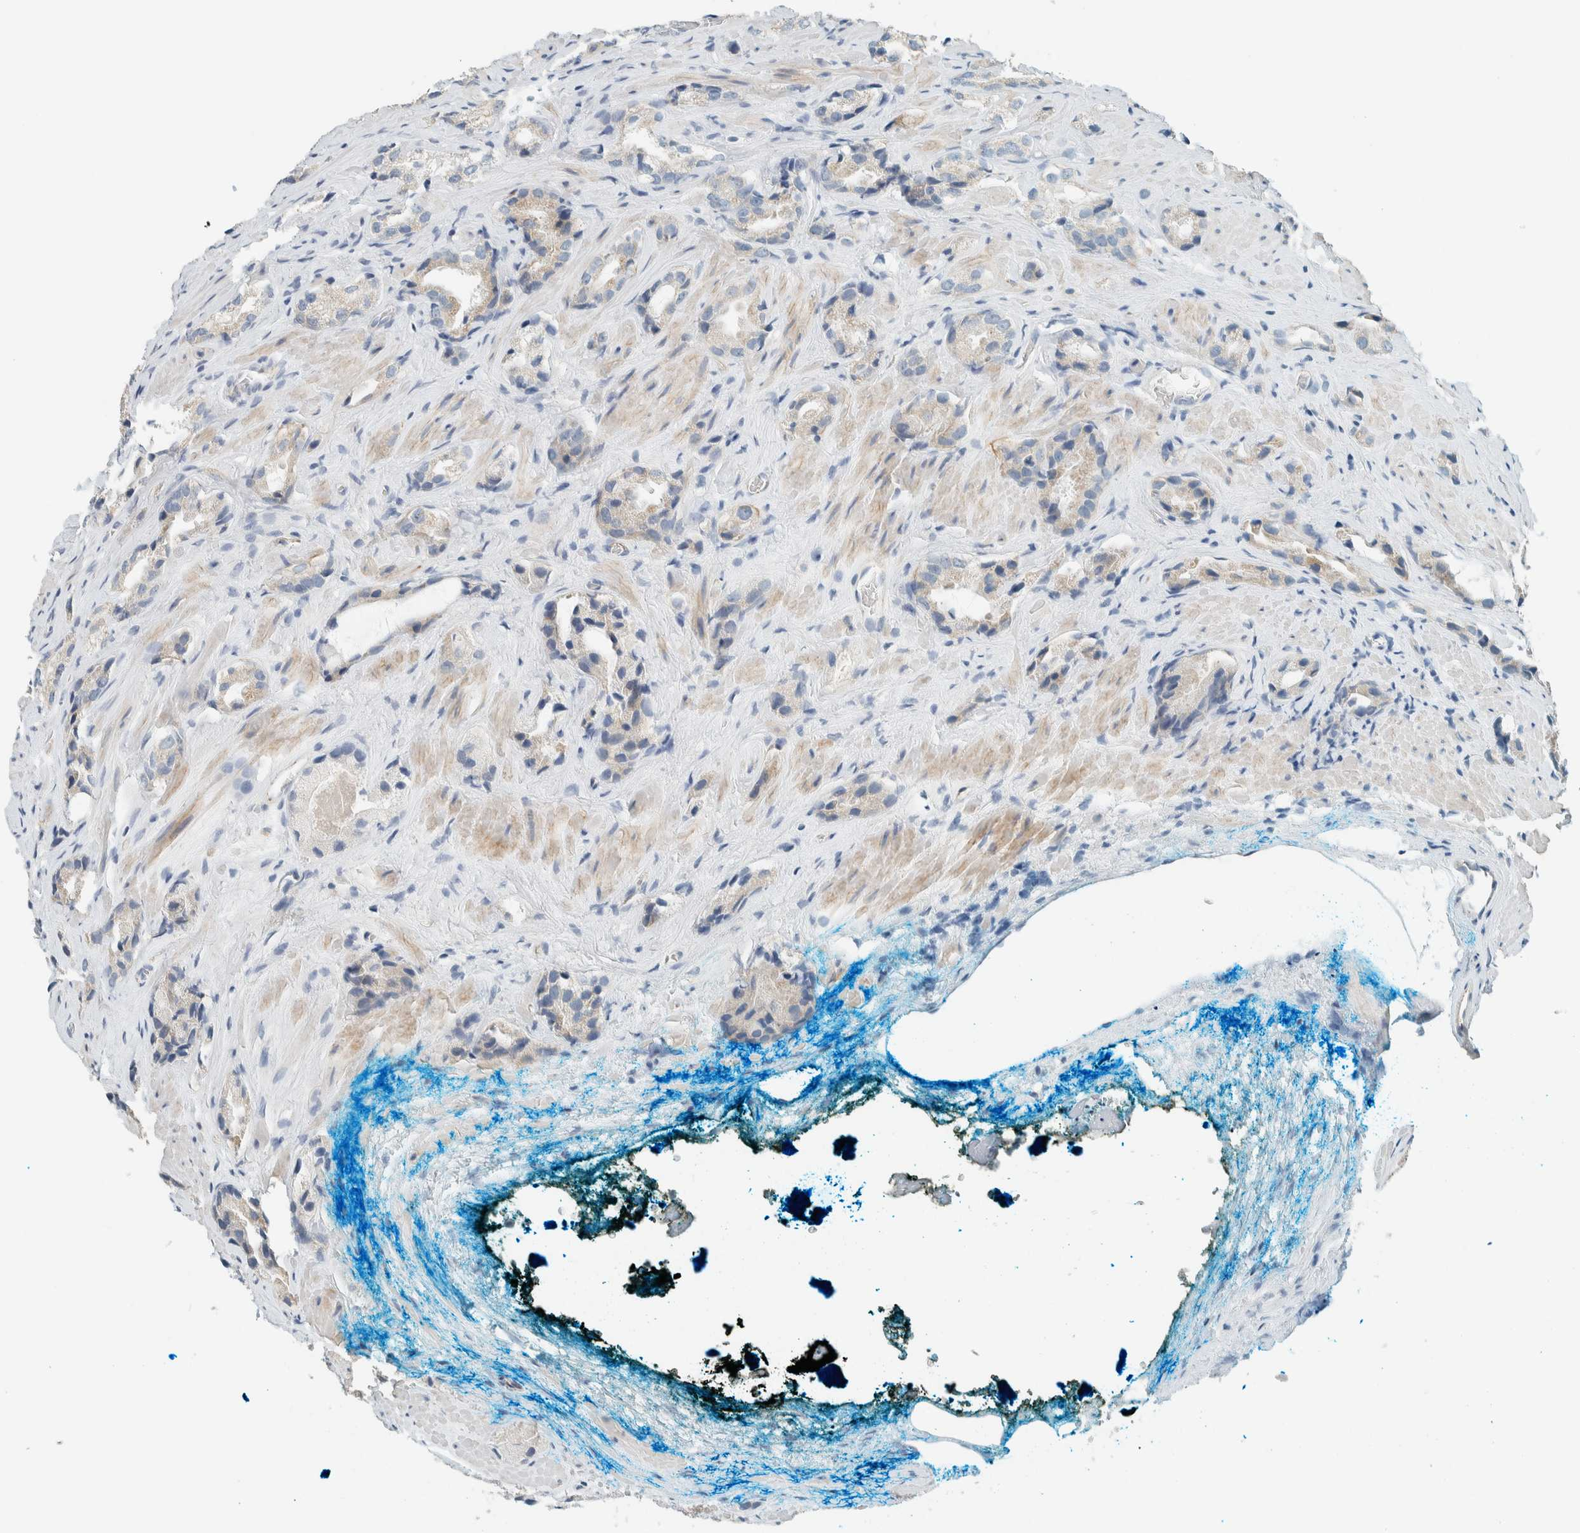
{"staining": {"intensity": "weak", "quantity": "<25%", "location": "cytoplasmic/membranous"}, "tissue": "prostate cancer", "cell_type": "Tumor cells", "image_type": "cancer", "snomed": [{"axis": "morphology", "description": "Adenocarcinoma, High grade"}, {"axis": "topography", "description": "Prostate"}], "caption": "Protein analysis of prostate cancer (high-grade adenocarcinoma) reveals no significant expression in tumor cells.", "gene": "SLFN12", "patient": {"sex": "male", "age": 63}}